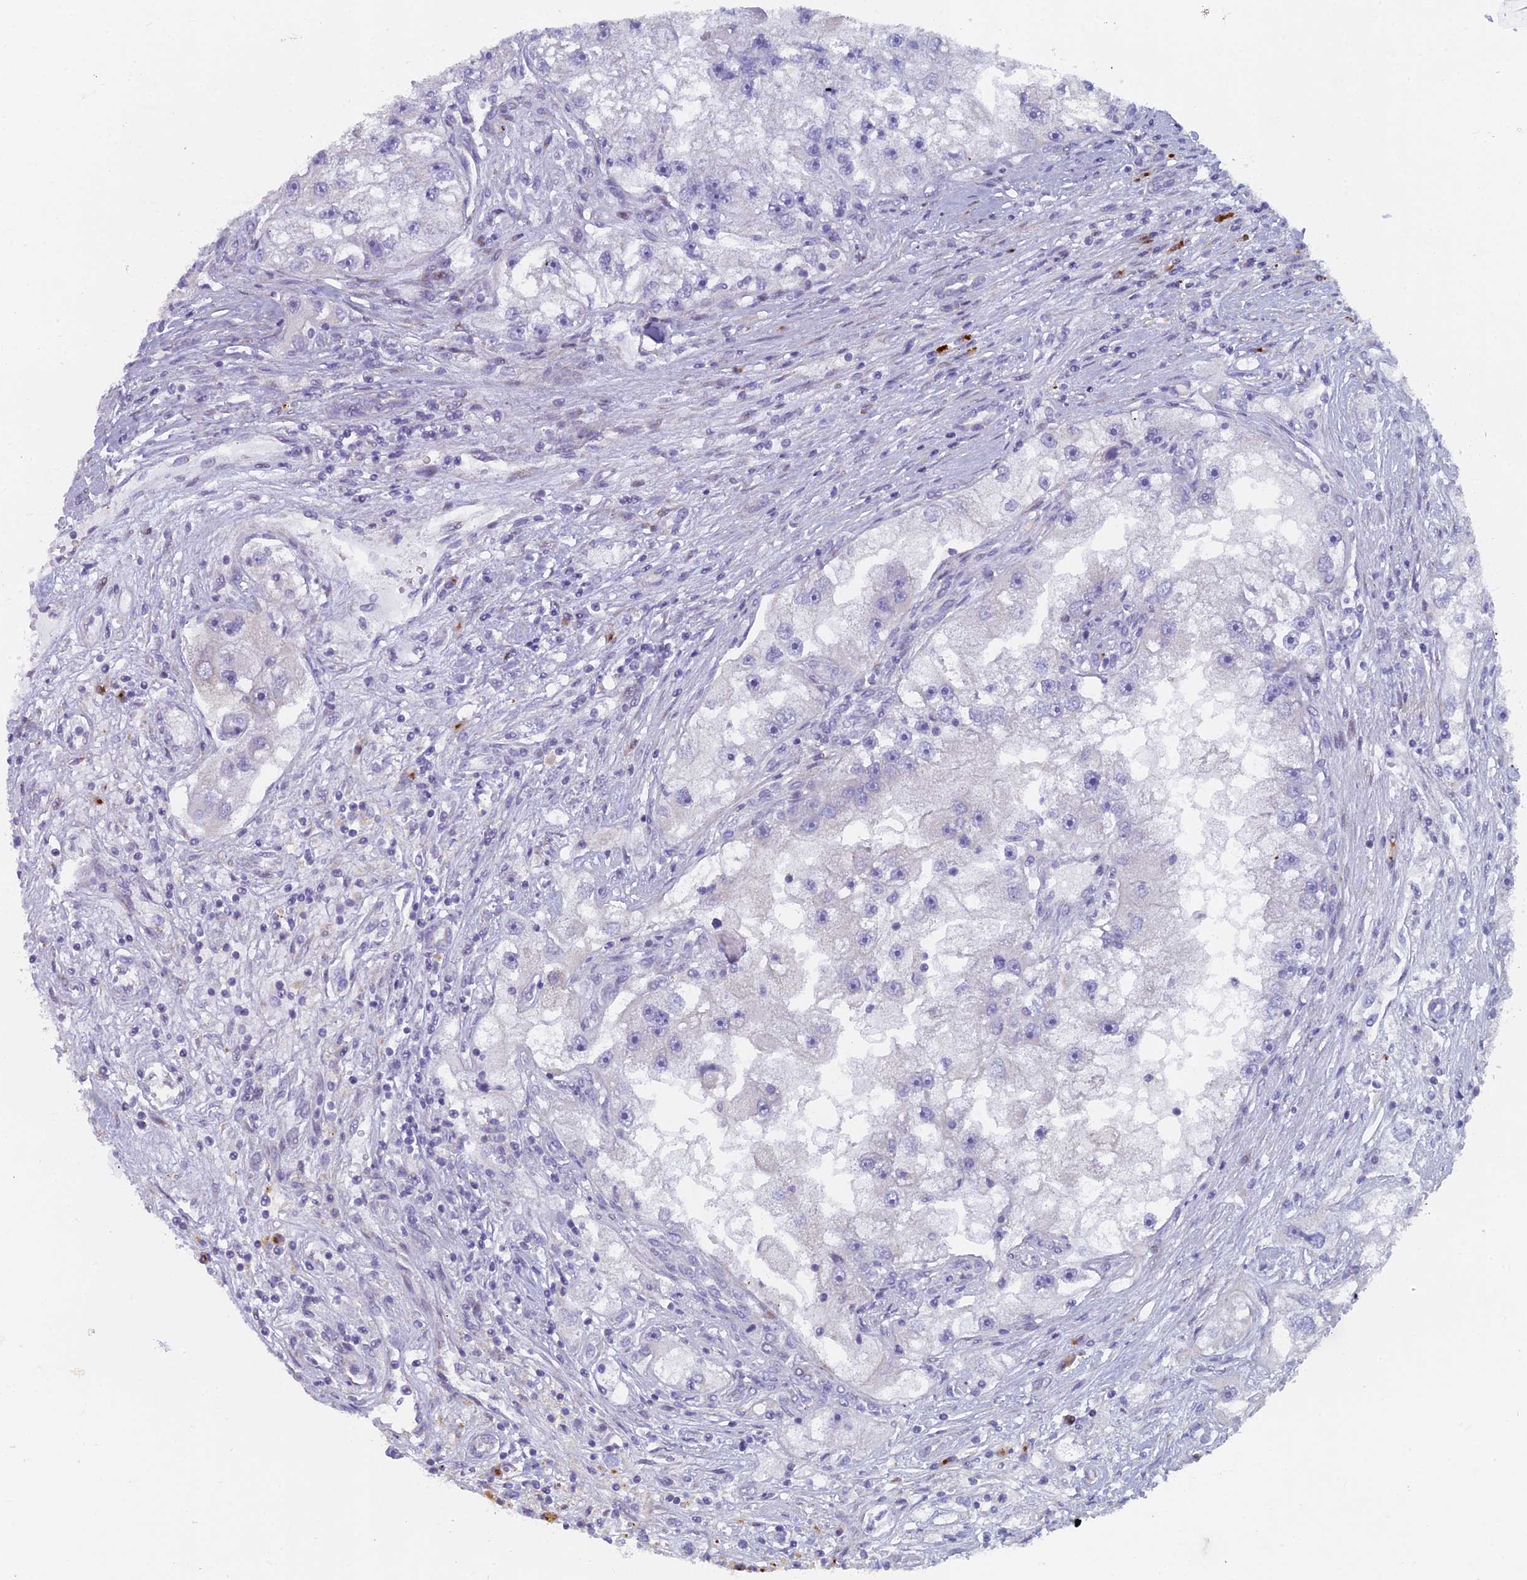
{"staining": {"intensity": "negative", "quantity": "none", "location": "none"}, "tissue": "renal cancer", "cell_type": "Tumor cells", "image_type": "cancer", "snomed": [{"axis": "morphology", "description": "Adenocarcinoma, NOS"}, {"axis": "topography", "description": "Kidney"}], "caption": "A high-resolution photomicrograph shows IHC staining of renal cancer, which reveals no significant positivity in tumor cells.", "gene": "B9D2", "patient": {"sex": "male", "age": 63}}